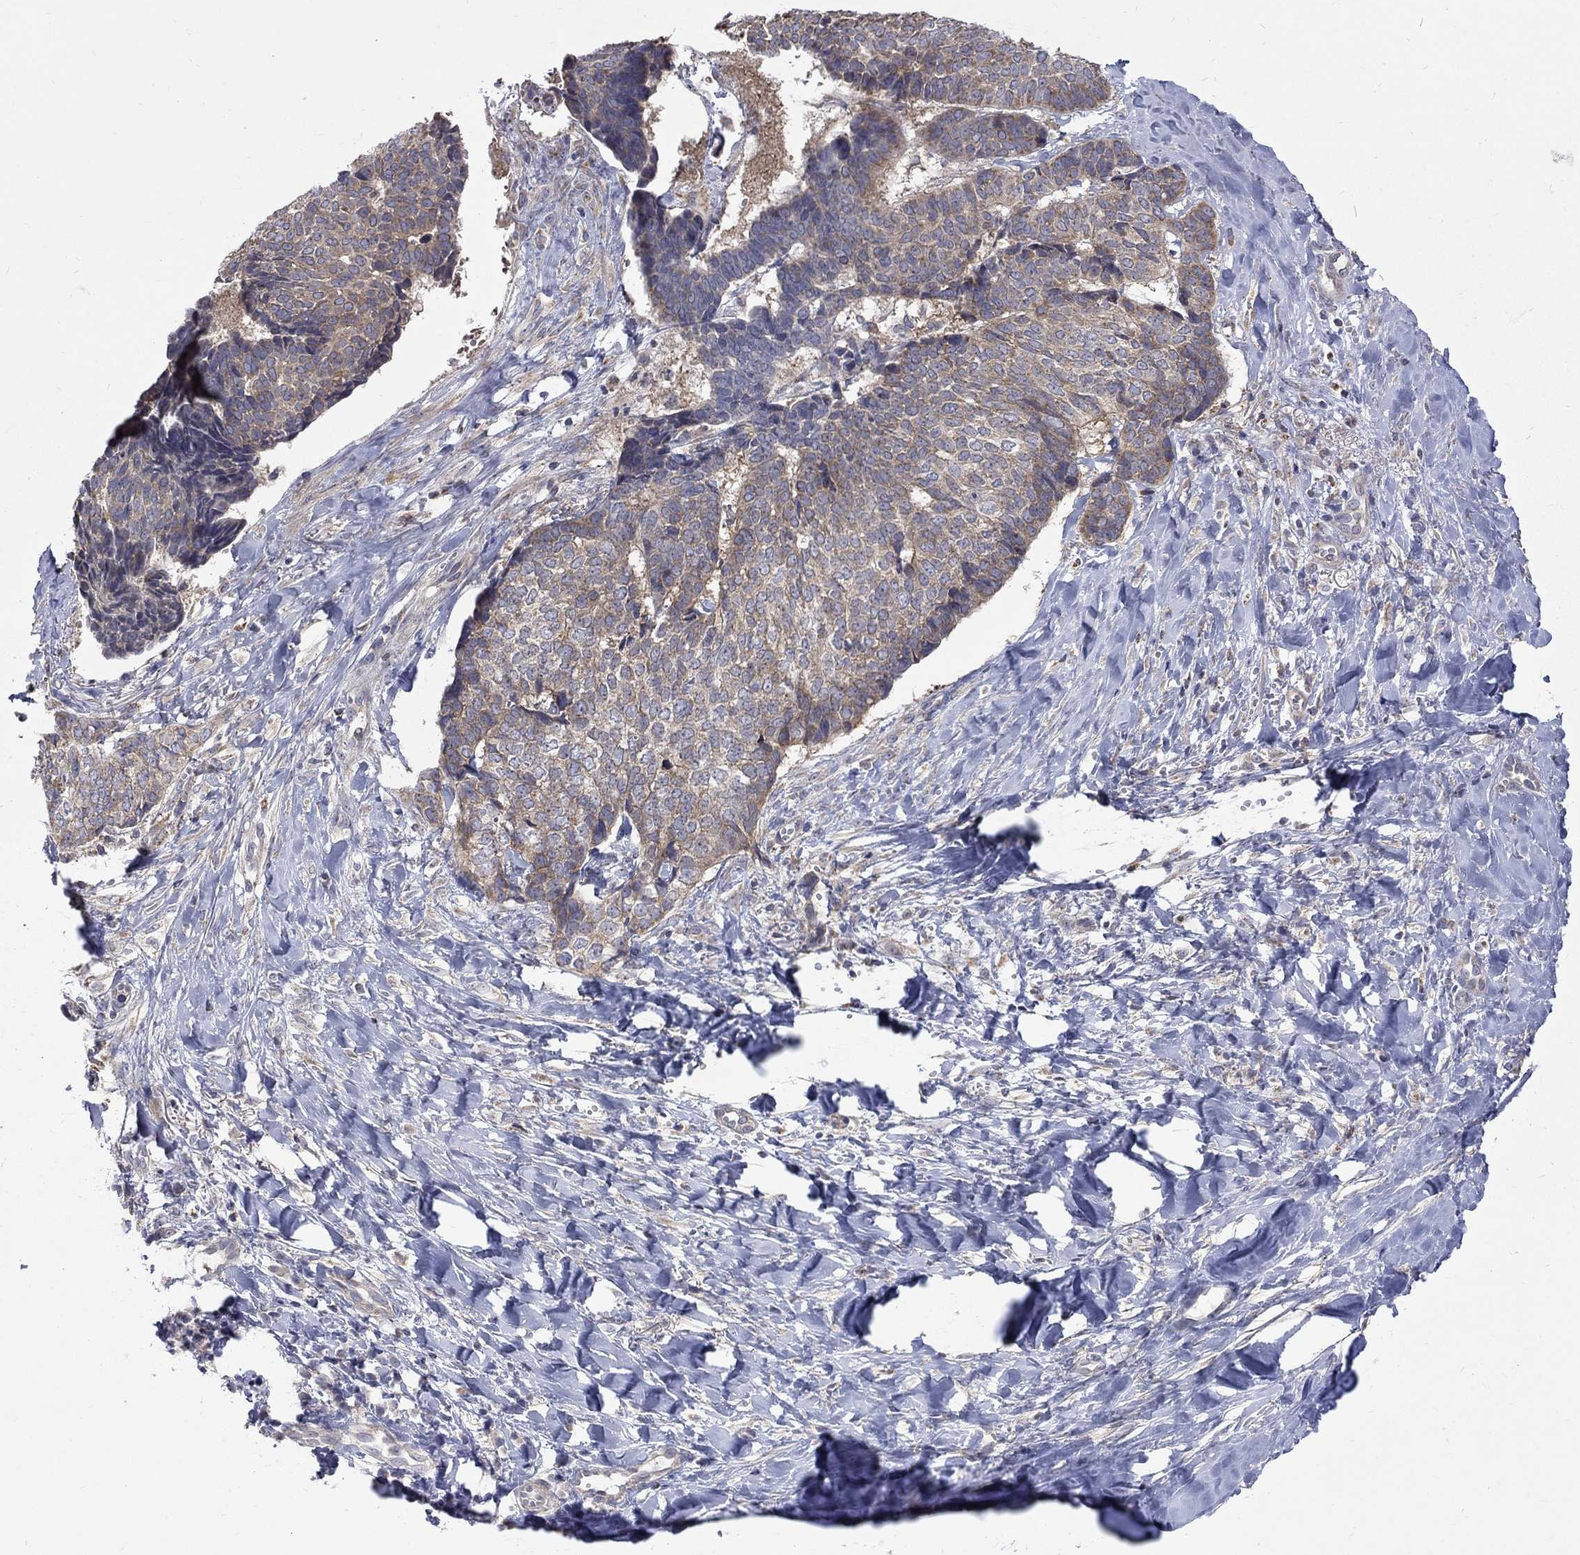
{"staining": {"intensity": "weak", "quantity": ">75%", "location": "cytoplasmic/membranous"}, "tissue": "skin cancer", "cell_type": "Tumor cells", "image_type": "cancer", "snomed": [{"axis": "morphology", "description": "Basal cell carcinoma"}, {"axis": "topography", "description": "Skin"}], "caption": "Weak cytoplasmic/membranous staining for a protein is present in approximately >75% of tumor cells of skin cancer (basal cell carcinoma) using IHC.", "gene": "SH2B1", "patient": {"sex": "male", "age": 86}}